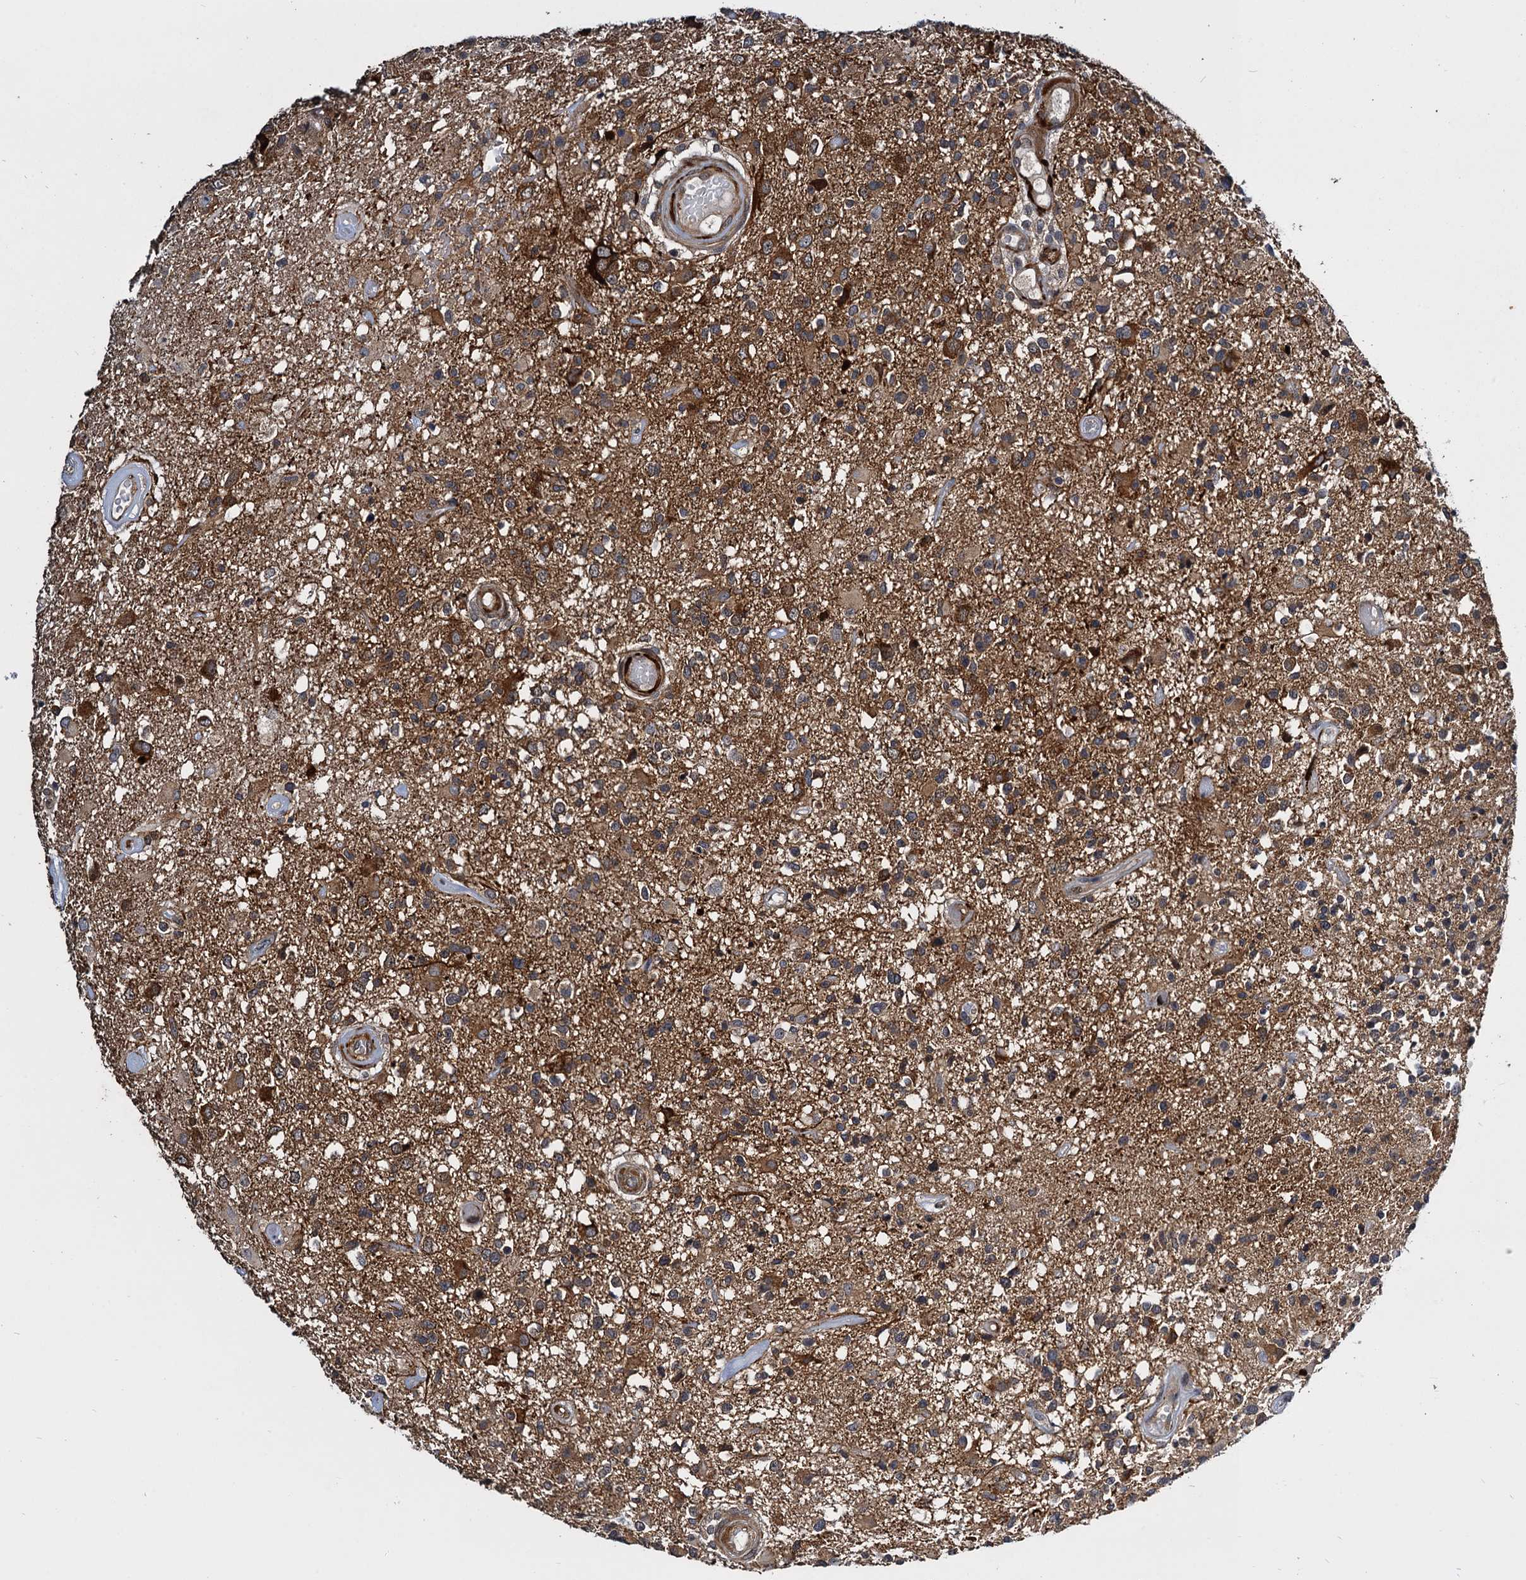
{"staining": {"intensity": "moderate", "quantity": ">75%", "location": "cytoplasmic/membranous"}, "tissue": "glioma", "cell_type": "Tumor cells", "image_type": "cancer", "snomed": [{"axis": "morphology", "description": "Glioma, malignant, High grade"}, {"axis": "morphology", "description": "Glioblastoma, NOS"}, {"axis": "topography", "description": "Brain"}], "caption": "A high-resolution photomicrograph shows immunohistochemistry staining of high-grade glioma (malignant), which displays moderate cytoplasmic/membranous positivity in approximately >75% of tumor cells.", "gene": "ARHGAP42", "patient": {"sex": "male", "age": 60}}